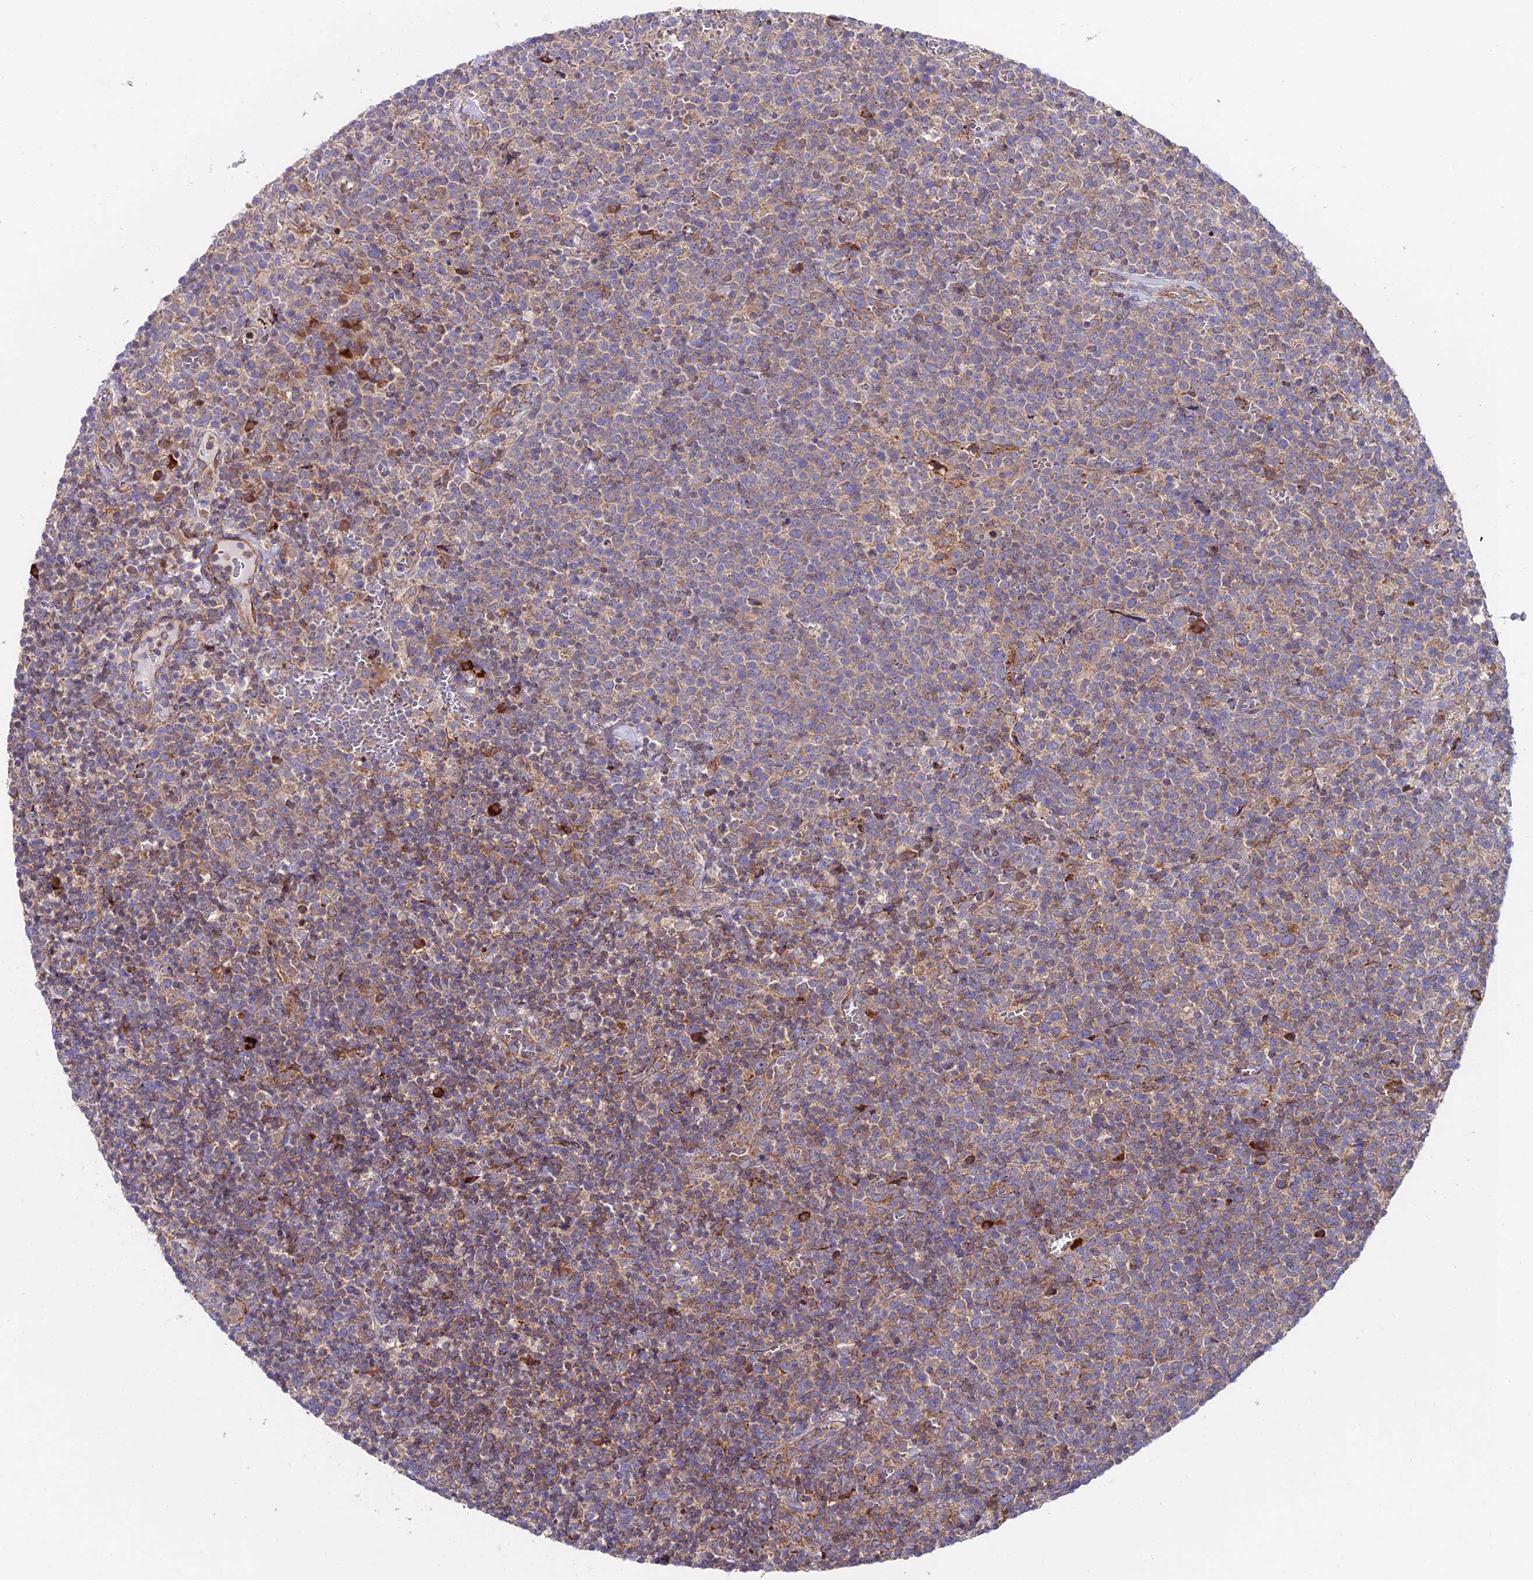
{"staining": {"intensity": "weak", "quantity": ">75%", "location": "cytoplasmic/membranous"}, "tissue": "lymphoma", "cell_type": "Tumor cells", "image_type": "cancer", "snomed": [{"axis": "morphology", "description": "Malignant lymphoma, non-Hodgkin's type, High grade"}, {"axis": "topography", "description": "Lymph node"}], "caption": "Immunohistochemical staining of human high-grade malignant lymphoma, non-Hodgkin's type demonstrates low levels of weak cytoplasmic/membranous protein expression in approximately >75% of tumor cells.", "gene": "EIF3K", "patient": {"sex": "male", "age": 61}}